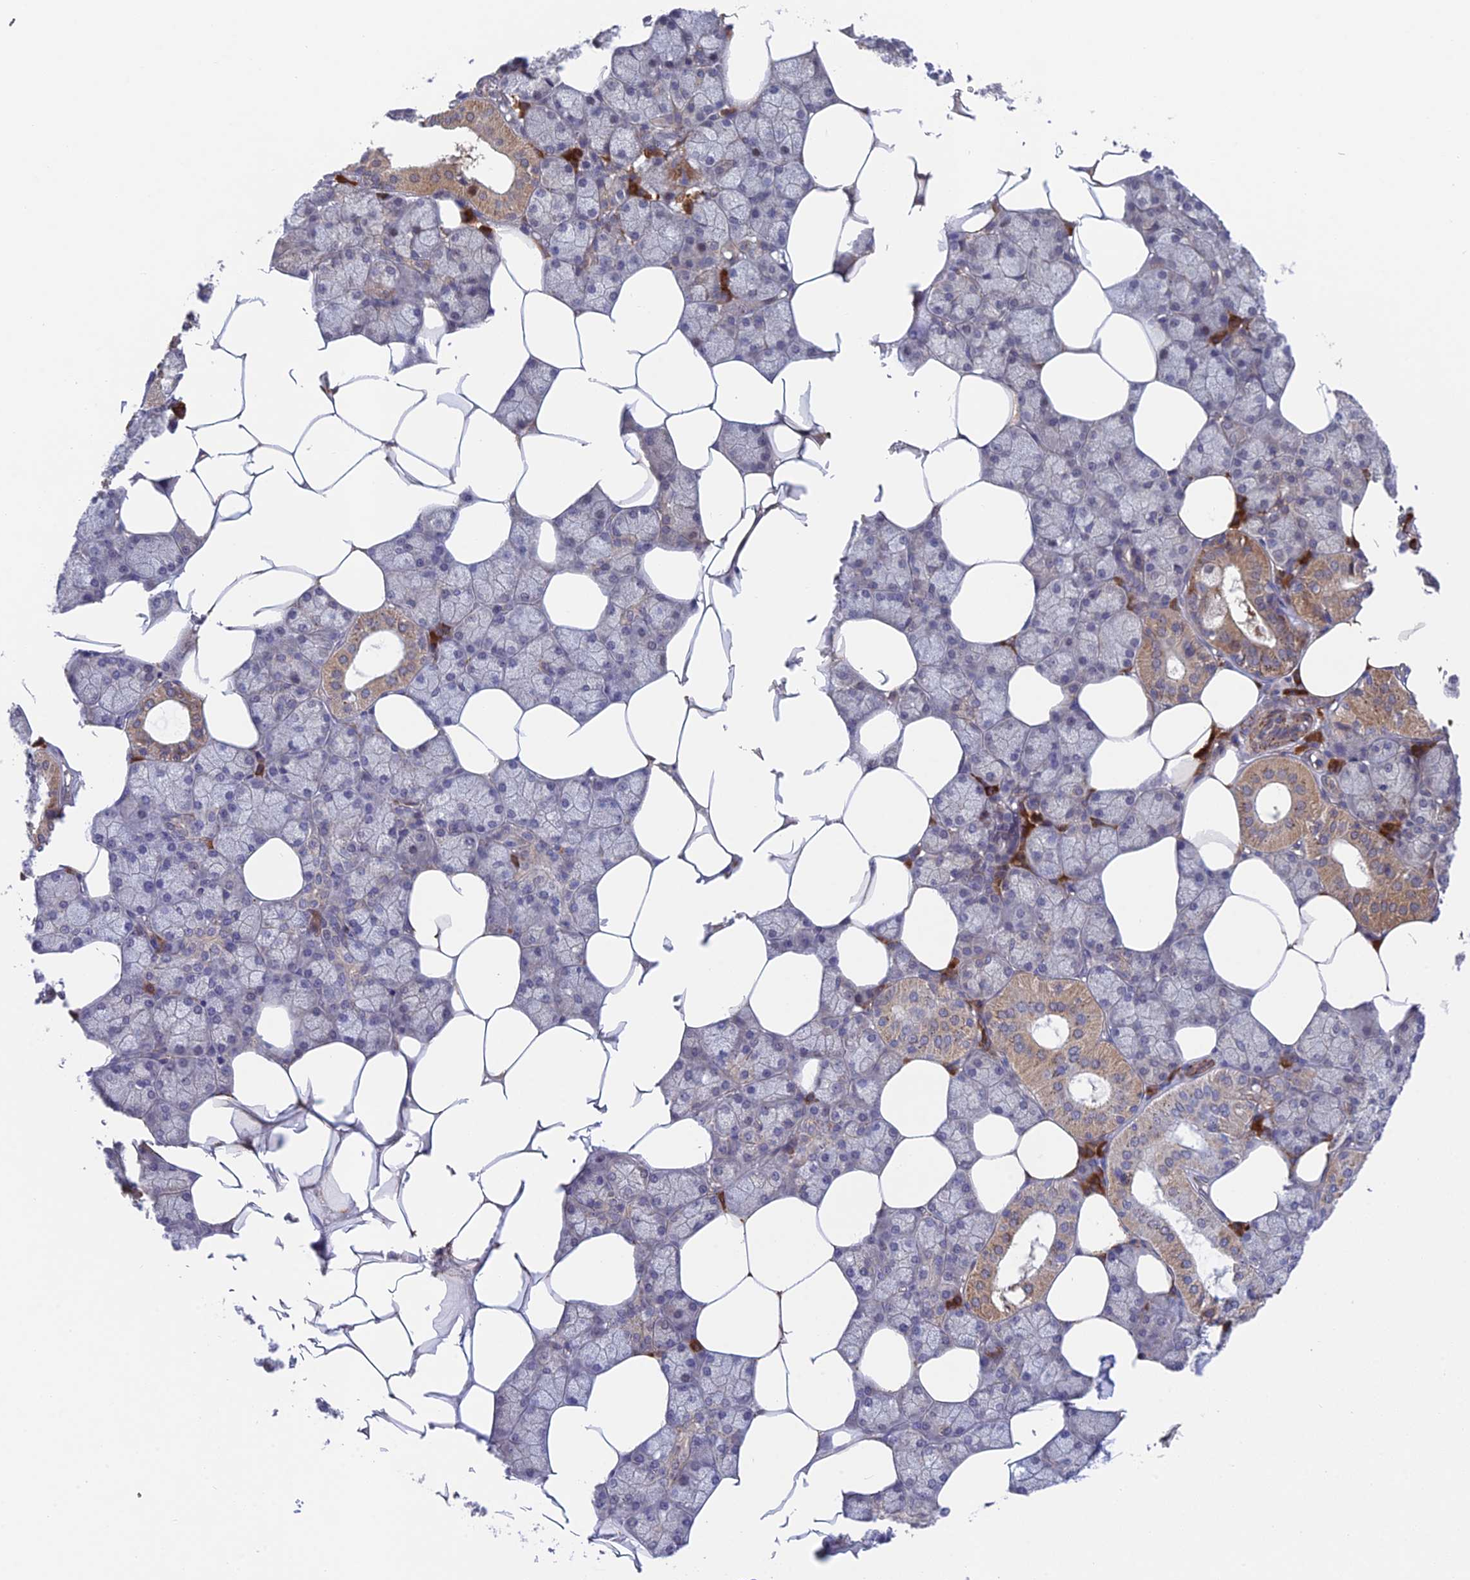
{"staining": {"intensity": "moderate", "quantity": "<25%", "location": "cytoplasmic/membranous"}, "tissue": "salivary gland", "cell_type": "Glandular cells", "image_type": "normal", "snomed": [{"axis": "morphology", "description": "Normal tissue, NOS"}, {"axis": "topography", "description": "Salivary gland"}], "caption": "Glandular cells display low levels of moderate cytoplasmic/membranous positivity in about <25% of cells in benign human salivary gland.", "gene": "UROS", "patient": {"sex": "male", "age": 62}}